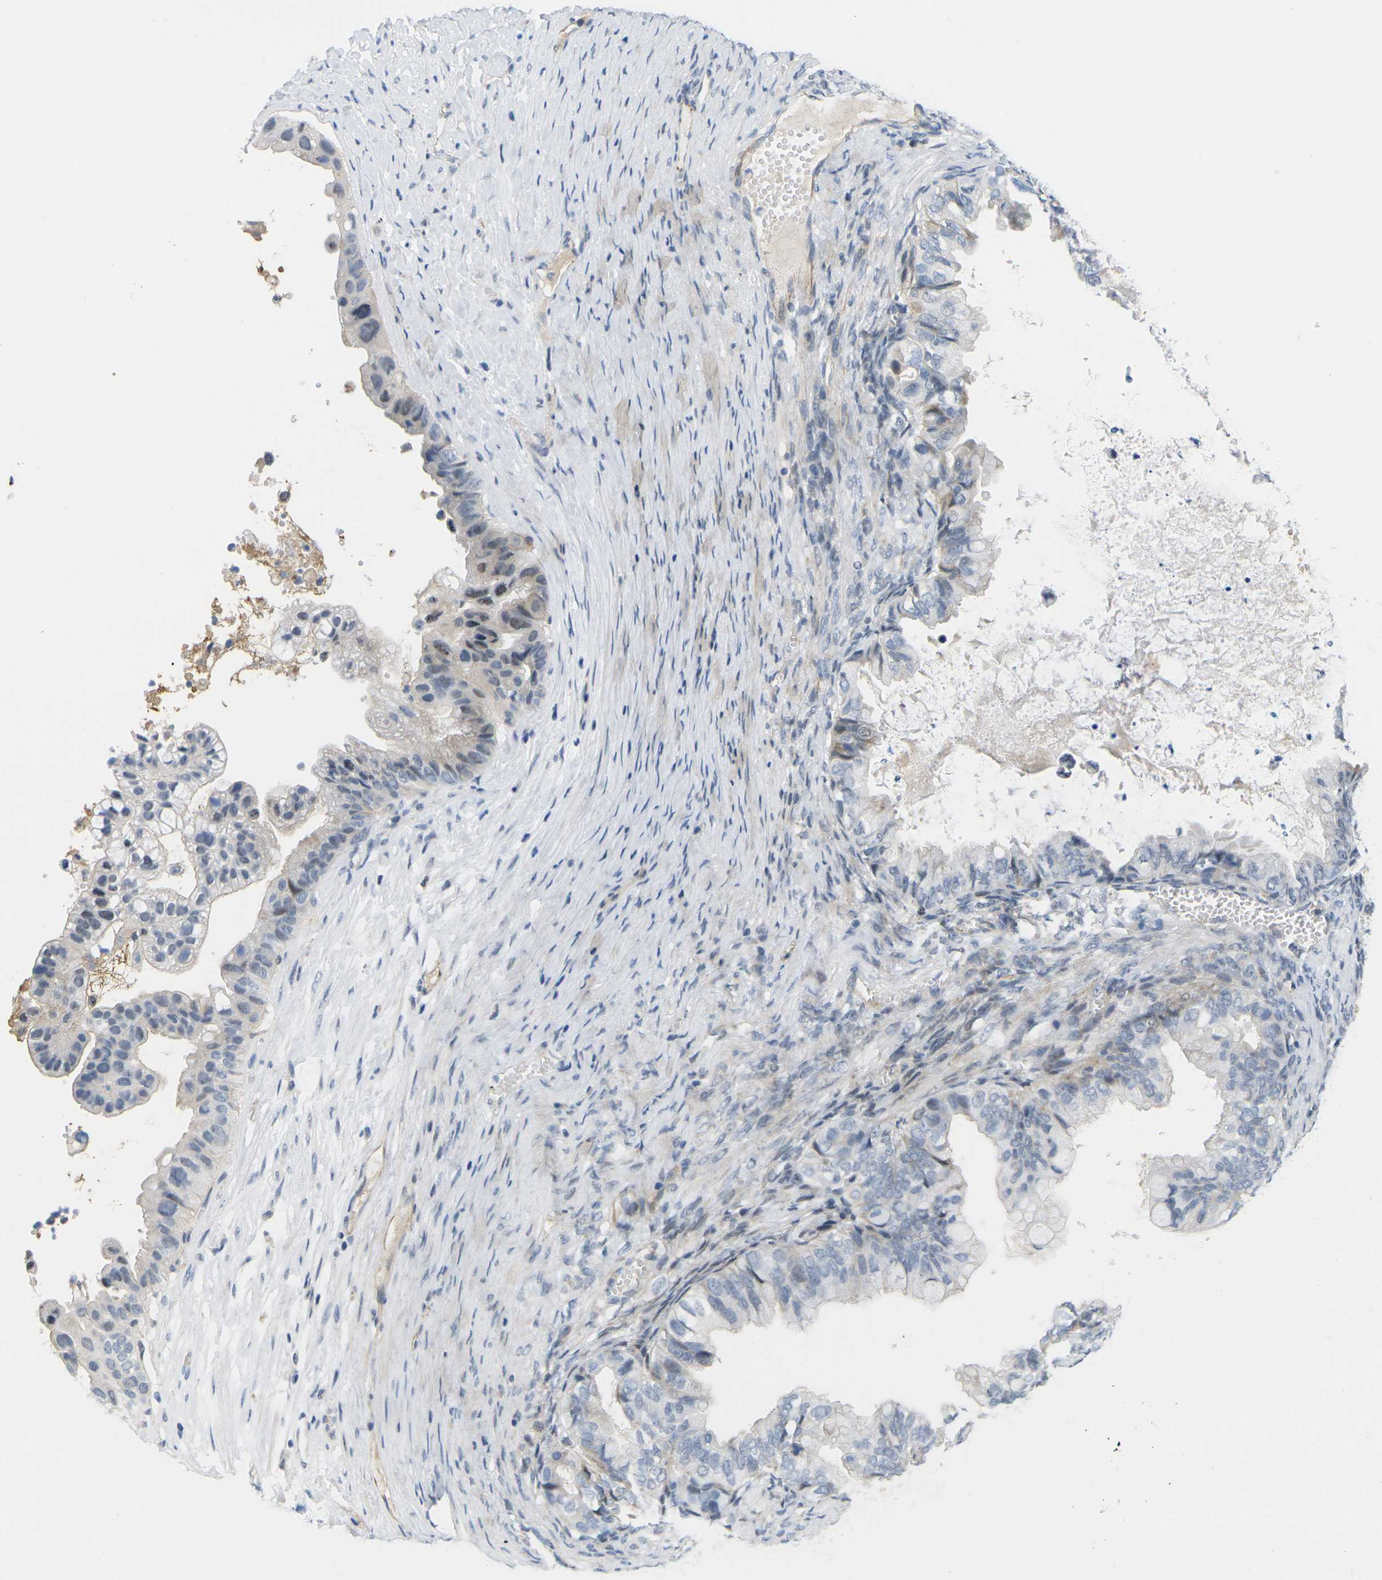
{"staining": {"intensity": "weak", "quantity": "25%-75%", "location": "cytoplasmic/membranous"}, "tissue": "ovarian cancer", "cell_type": "Tumor cells", "image_type": "cancer", "snomed": [{"axis": "morphology", "description": "Cystadenocarcinoma, mucinous, NOS"}, {"axis": "topography", "description": "Ovary"}], "caption": "A photomicrograph of human mucinous cystadenocarcinoma (ovarian) stained for a protein demonstrates weak cytoplasmic/membranous brown staining in tumor cells. (Stains: DAB (3,3'-diaminobenzidine) in brown, nuclei in blue, Microscopy: brightfield microscopy at high magnification).", "gene": "OTOF", "patient": {"sex": "female", "age": 80}}